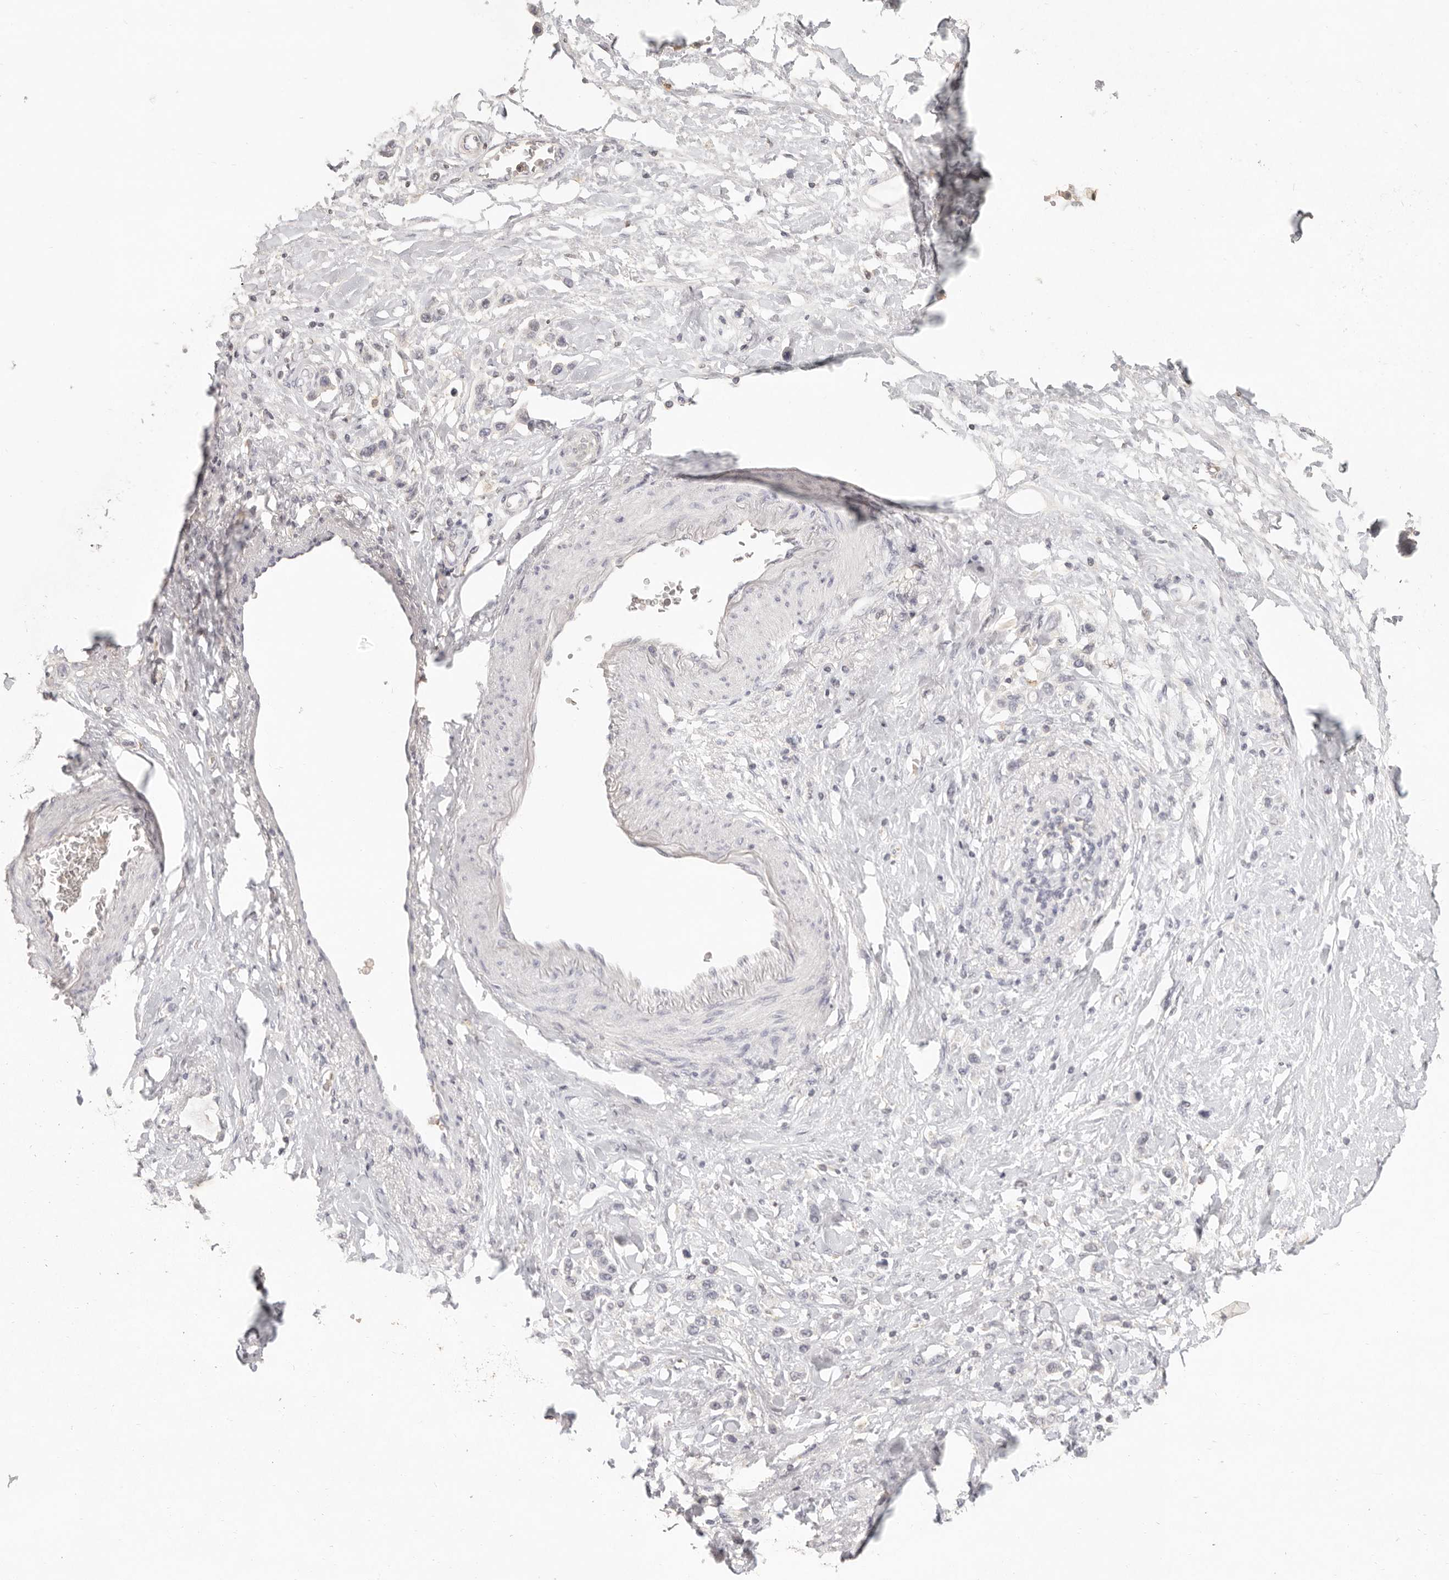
{"staining": {"intensity": "negative", "quantity": "none", "location": "none"}, "tissue": "stomach cancer", "cell_type": "Tumor cells", "image_type": "cancer", "snomed": [{"axis": "morphology", "description": "Adenocarcinoma, NOS"}, {"axis": "topography", "description": "Stomach"}], "caption": "Immunohistochemistry (IHC) photomicrograph of adenocarcinoma (stomach) stained for a protein (brown), which shows no expression in tumor cells. (DAB (3,3'-diaminobenzidine) immunohistochemistry (IHC), high magnification).", "gene": "CSK", "patient": {"sex": "female", "age": 65}}